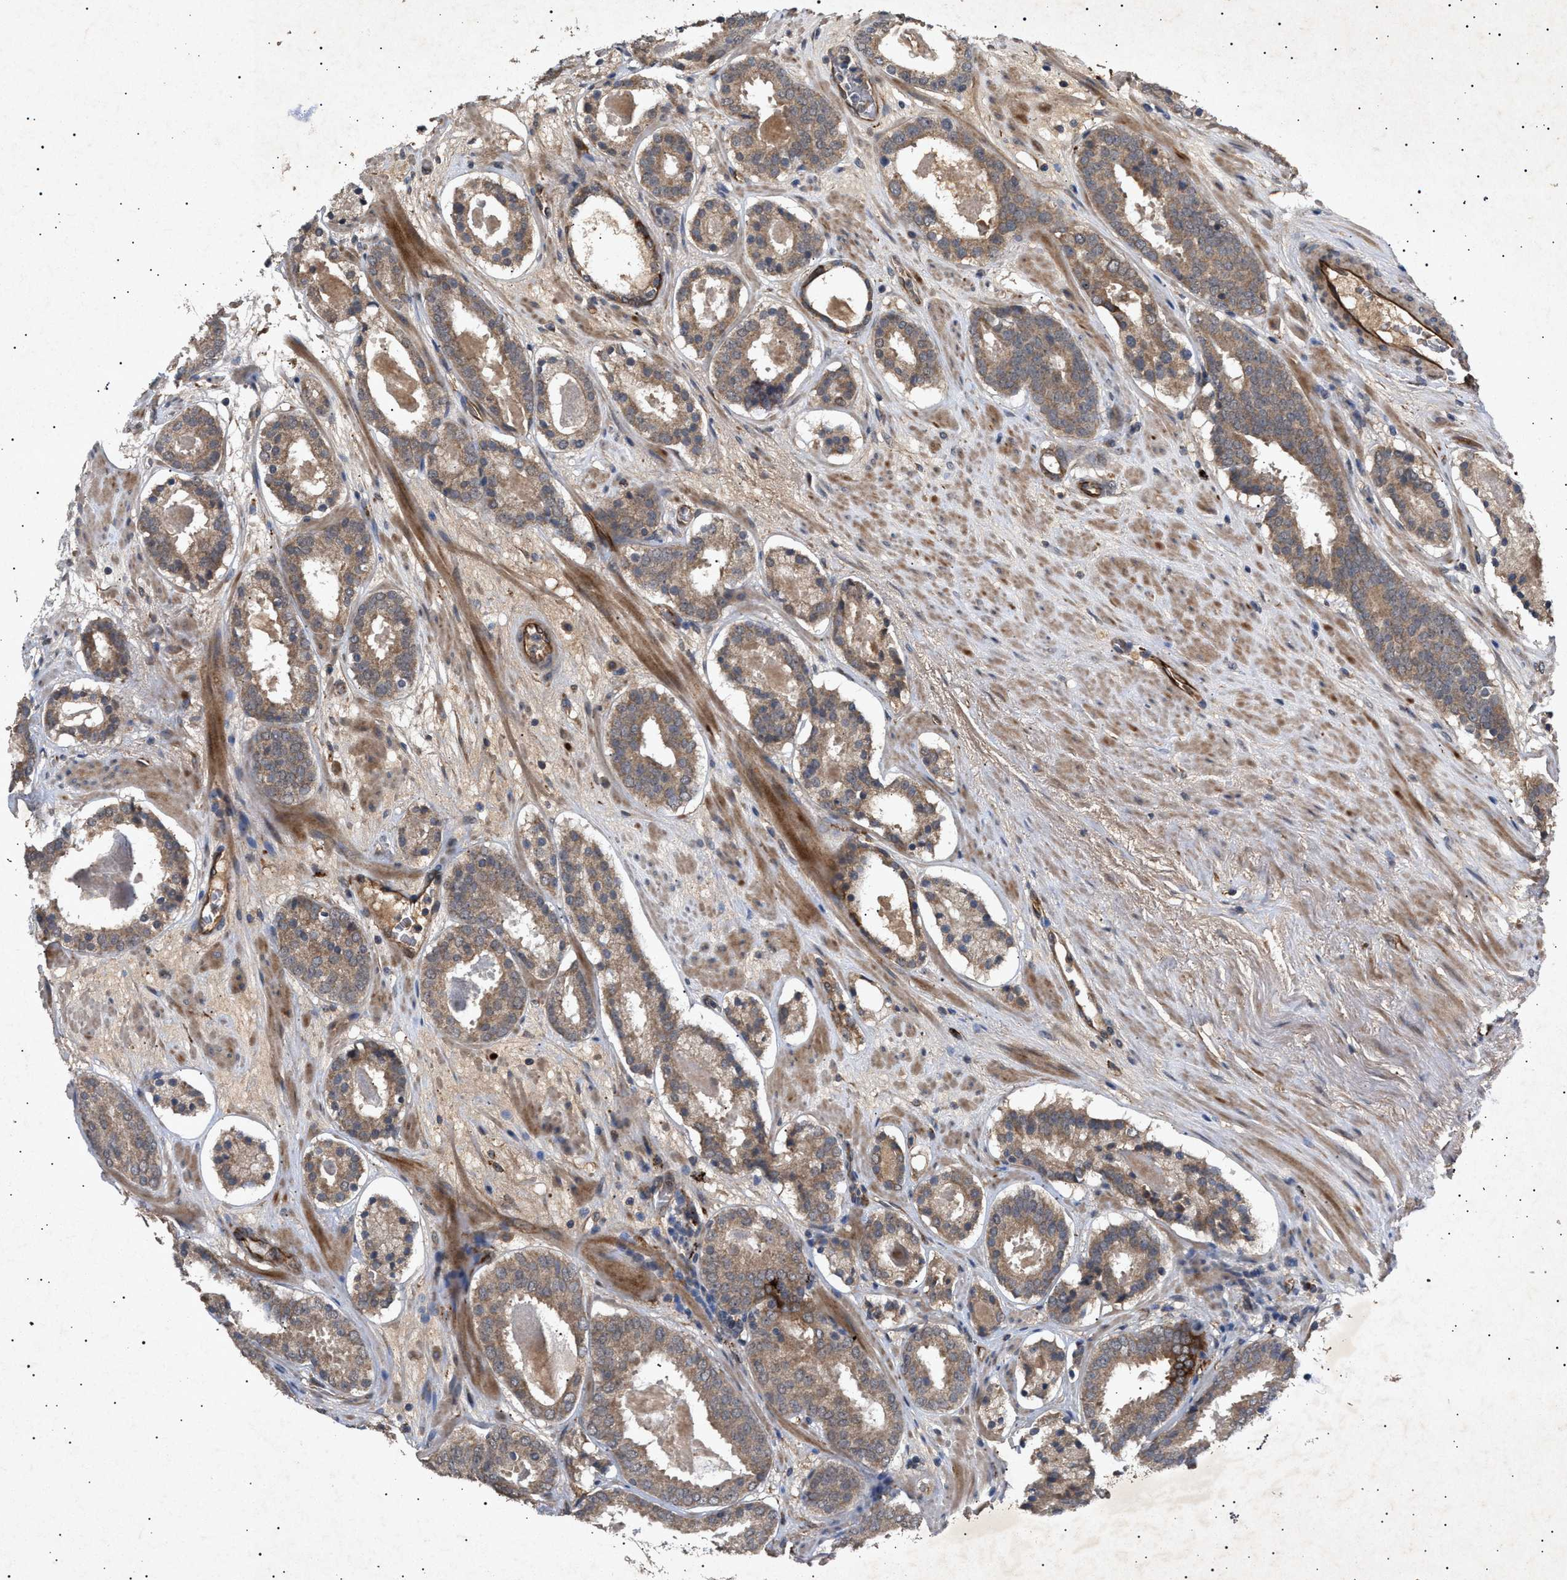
{"staining": {"intensity": "moderate", "quantity": ">75%", "location": "cytoplasmic/membranous"}, "tissue": "prostate cancer", "cell_type": "Tumor cells", "image_type": "cancer", "snomed": [{"axis": "morphology", "description": "Adenocarcinoma, Low grade"}, {"axis": "topography", "description": "Prostate"}], "caption": "DAB (3,3'-diaminobenzidine) immunohistochemical staining of prostate adenocarcinoma (low-grade) exhibits moderate cytoplasmic/membranous protein expression in approximately >75% of tumor cells.", "gene": "SIRT5", "patient": {"sex": "male", "age": 69}}